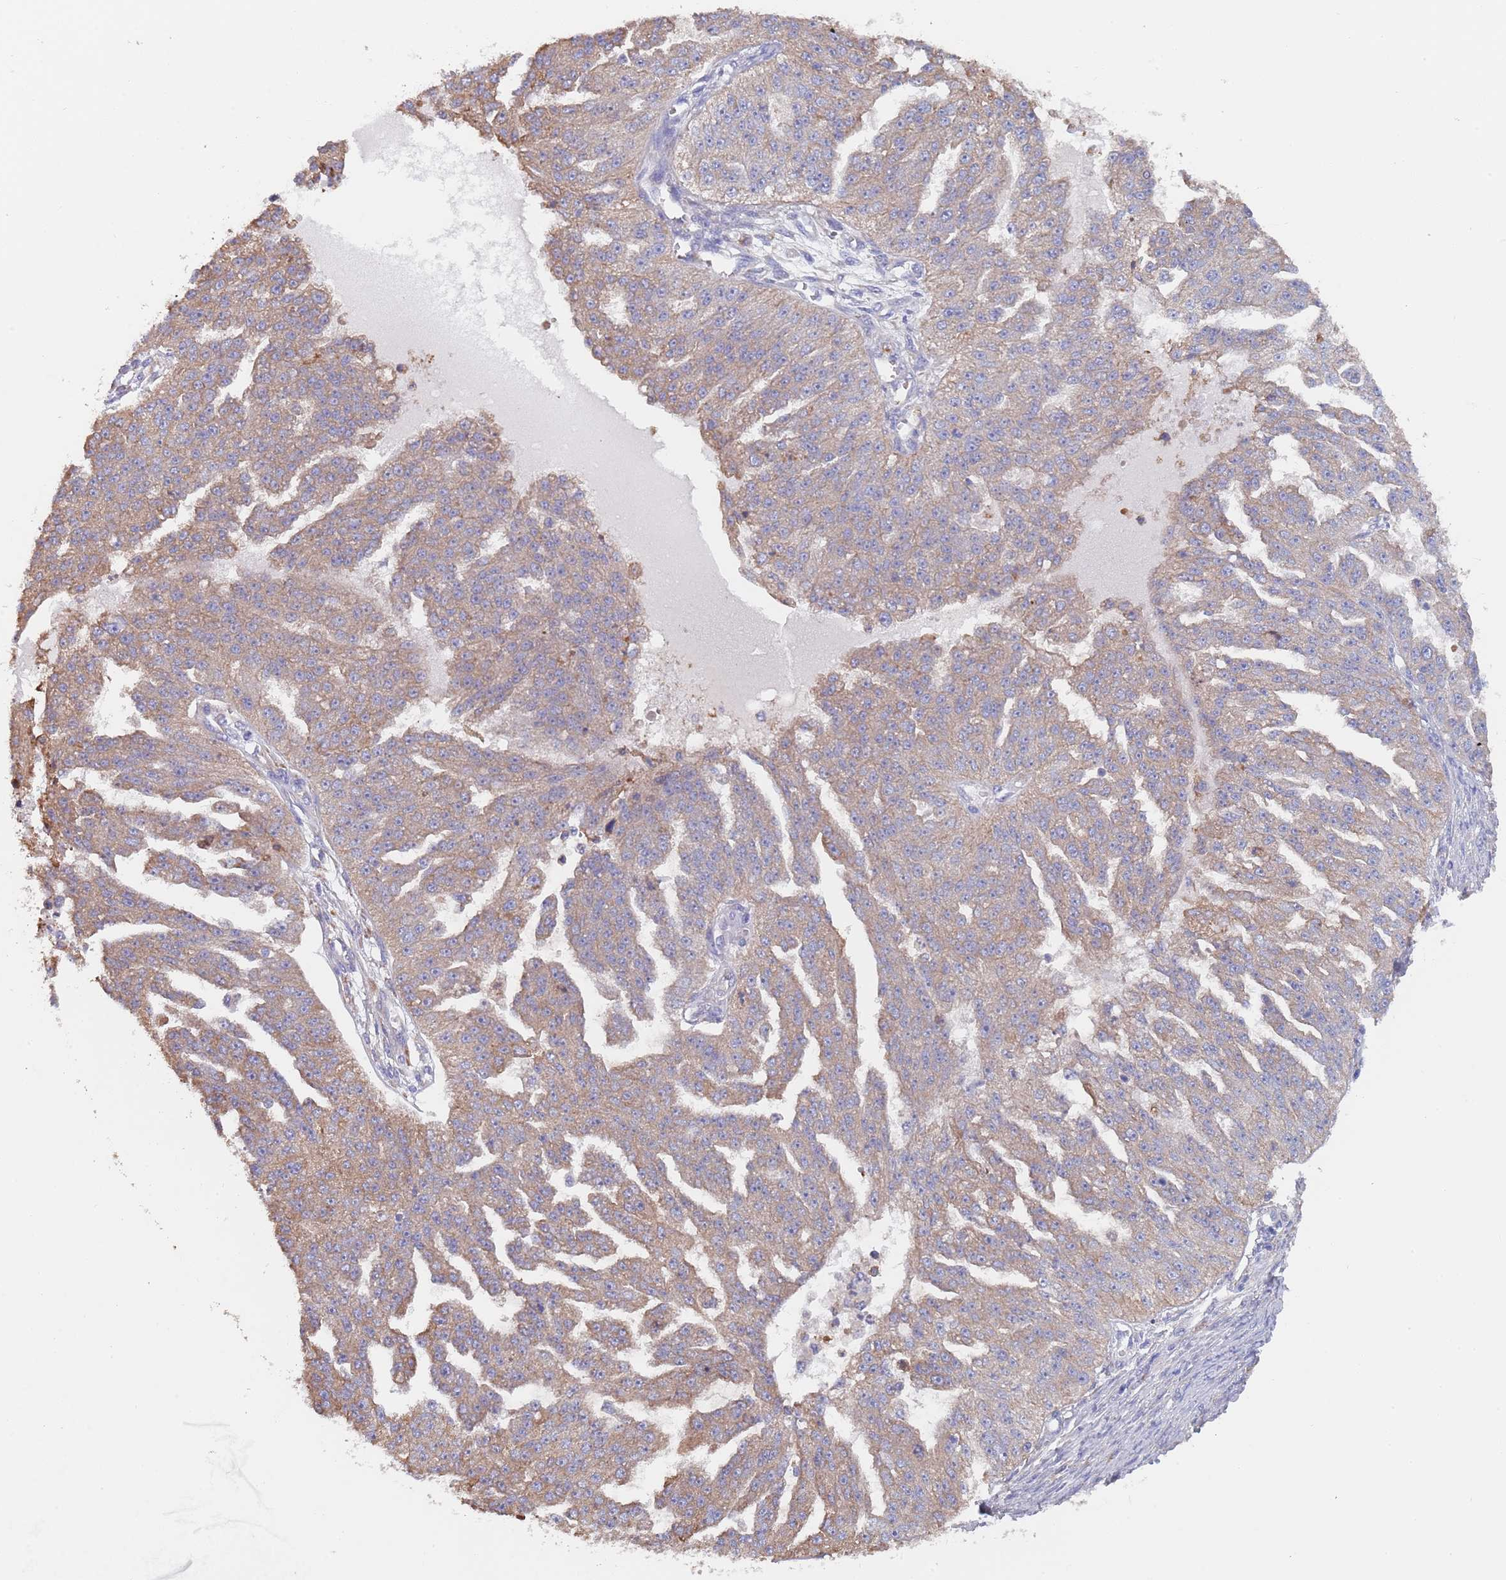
{"staining": {"intensity": "moderate", "quantity": ">75%", "location": "cytoplasmic/membranous"}, "tissue": "ovarian cancer", "cell_type": "Tumor cells", "image_type": "cancer", "snomed": [{"axis": "morphology", "description": "Cystadenocarcinoma, serous, NOS"}, {"axis": "topography", "description": "Ovary"}], "caption": "Serous cystadenocarcinoma (ovarian) stained with a protein marker shows moderate staining in tumor cells.", "gene": "DCUN1D3", "patient": {"sex": "female", "age": 58}}